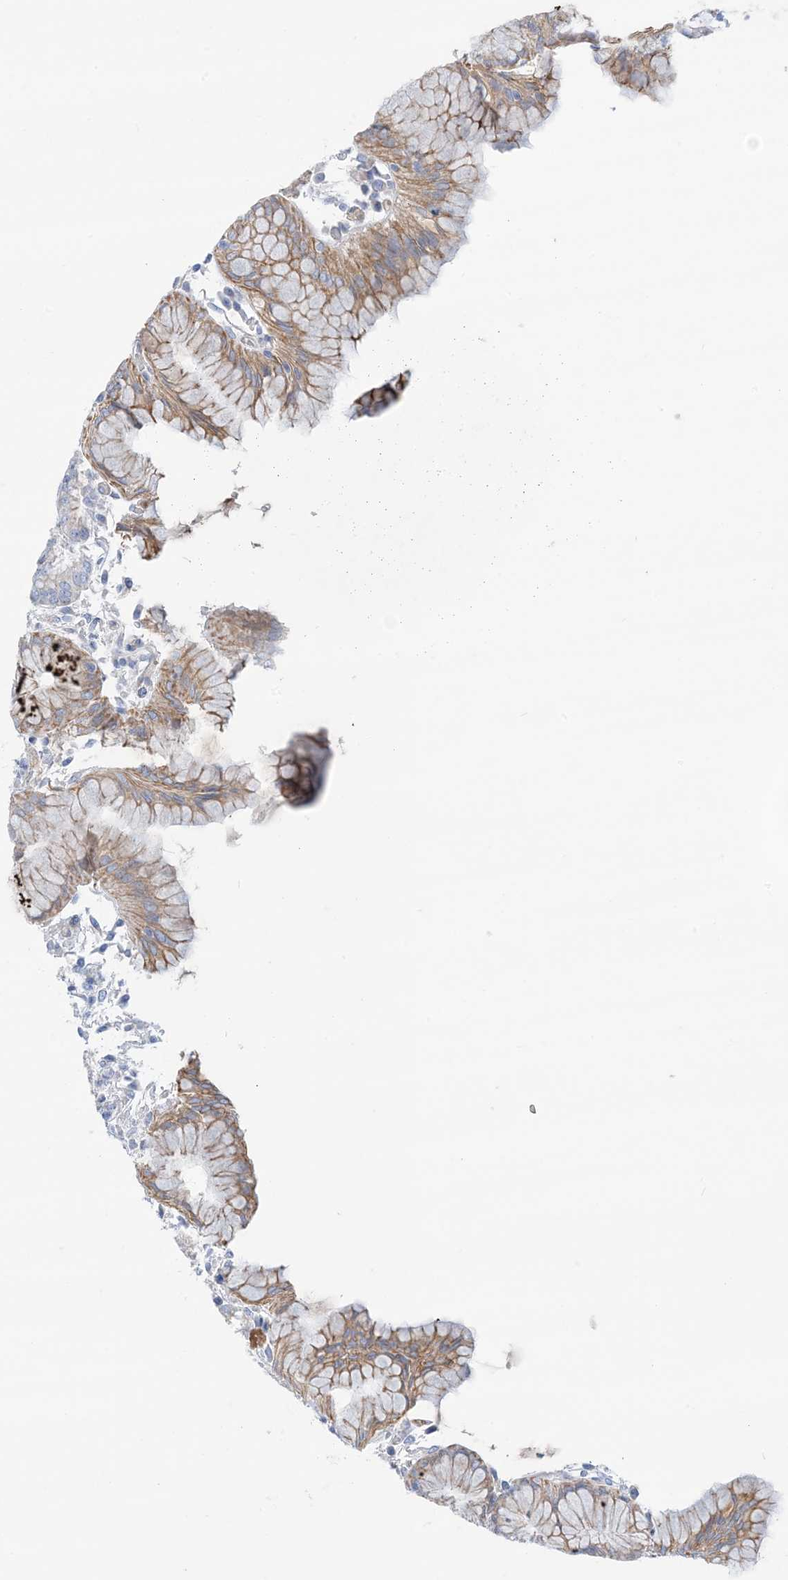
{"staining": {"intensity": "moderate", "quantity": "25%-75%", "location": "cytoplasmic/membranous"}, "tissue": "stomach", "cell_type": "Glandular cells", "image_type": "normal", "snomed": [{"axis": "morphology", "description": "Normal tissue, NOS"}, {"axis": "topography", "description": "Stomach"}, {"axis": "topography", "description": "Stomach, lower"}], "caption": "An immunohistochemistry (IHC) photomicrograph of unremarkable tissue is shown. Protein staining in brown shows moderate cytoplasmic/membranous positivity in stomach within glandular cells.", "gene": "ATP11C", "patient": {"sex": "female", "age": 56}}